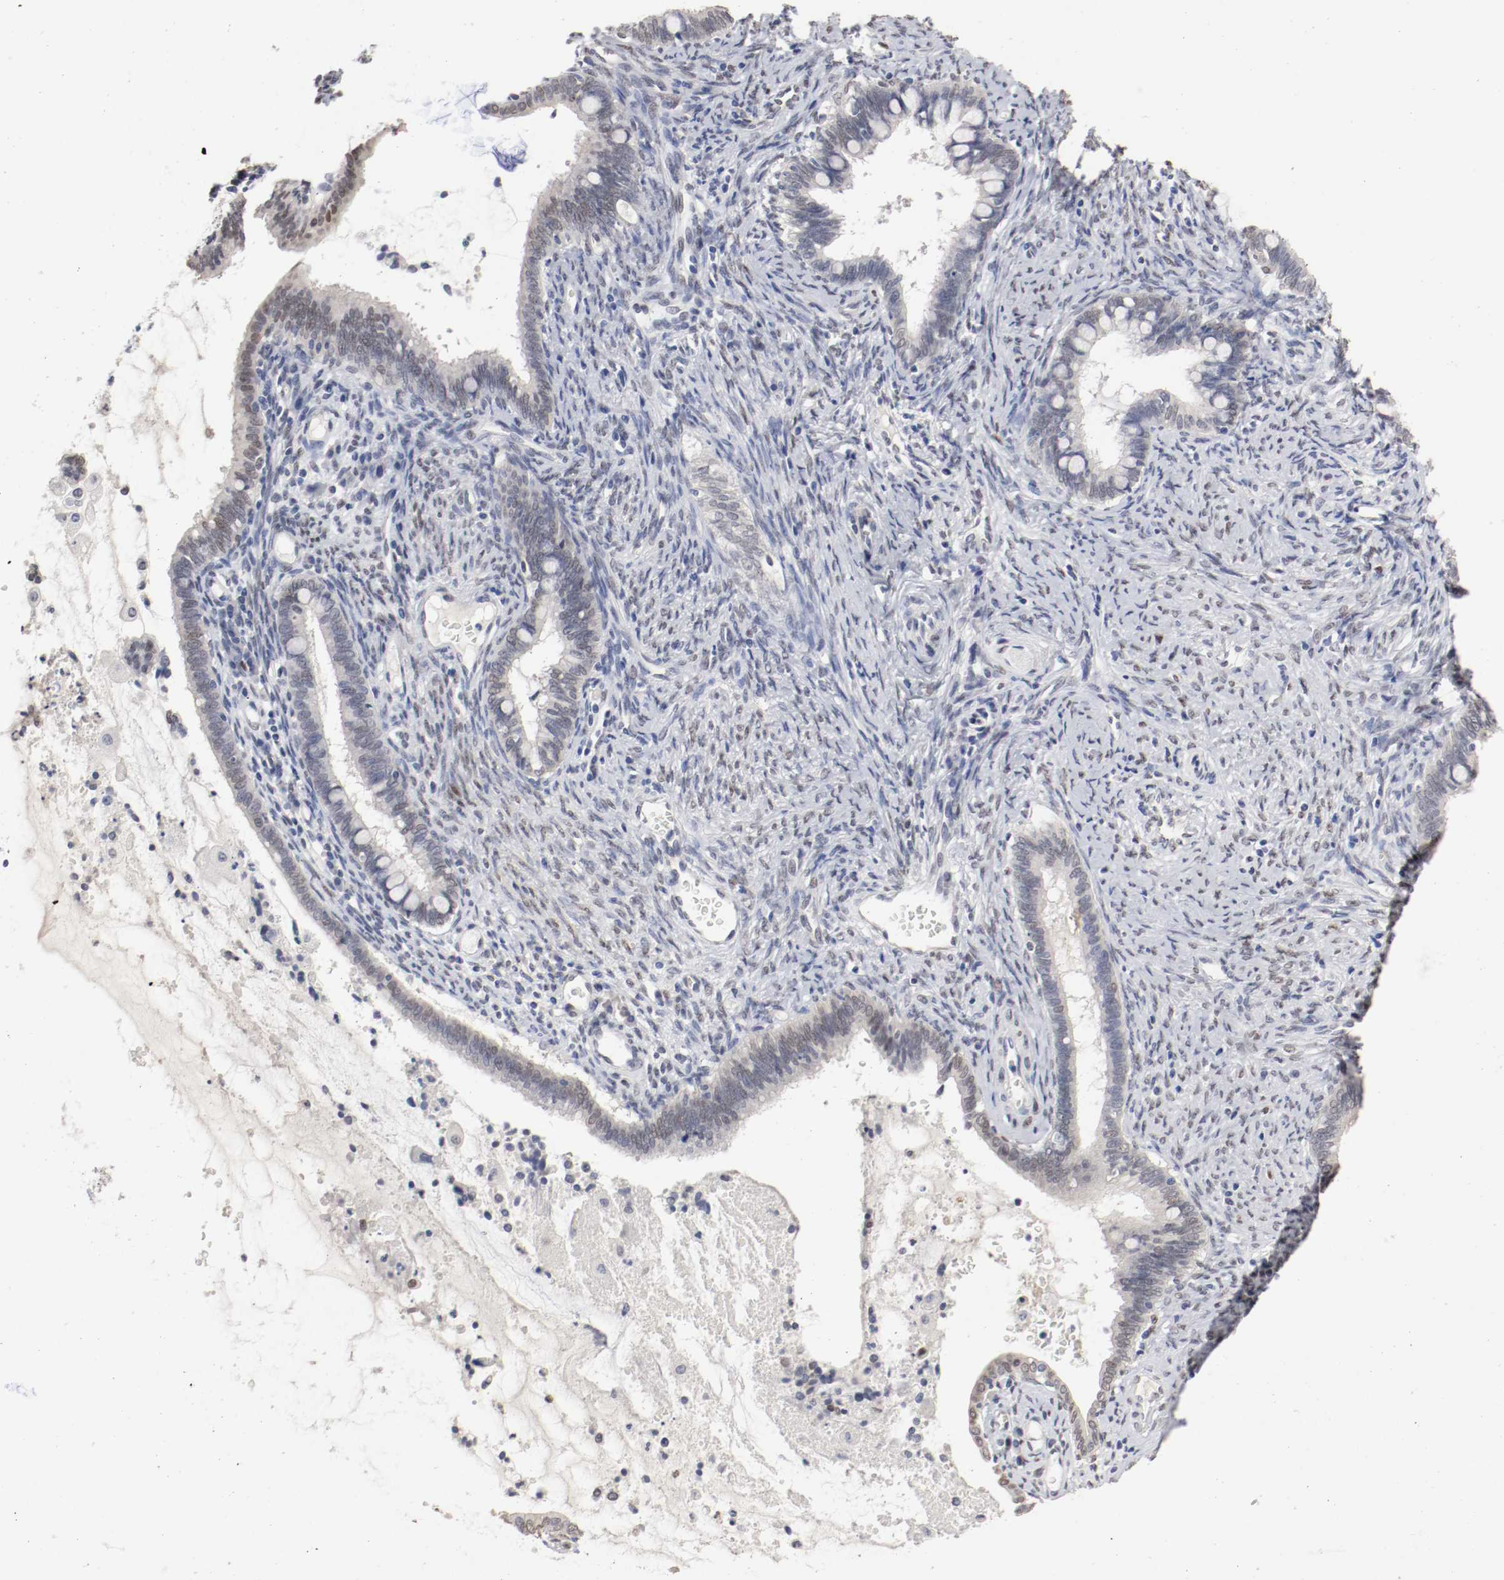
{"staining": {"intensity": "weak", "quantity": "25%-75%", "location": "nuclear"}, "tissue": "cervical cancer", "cell_type": "Tumor cells", "image_type": "cancer", "snomed": [{"axis": "morphology", "description": "Adenocarcinoma, NOS"}, {"axis": "topography", "description": "Cervix"}], "caption": "A low amount of weak nuclear positivity is identified in about 25%-75% of tumor cells in cervical cancer tissue. Ihc stains the protein in brown and the nuclei are stained blue.", "gene": "FOSL2", "patient": {"sex": "female", "age": 44}}